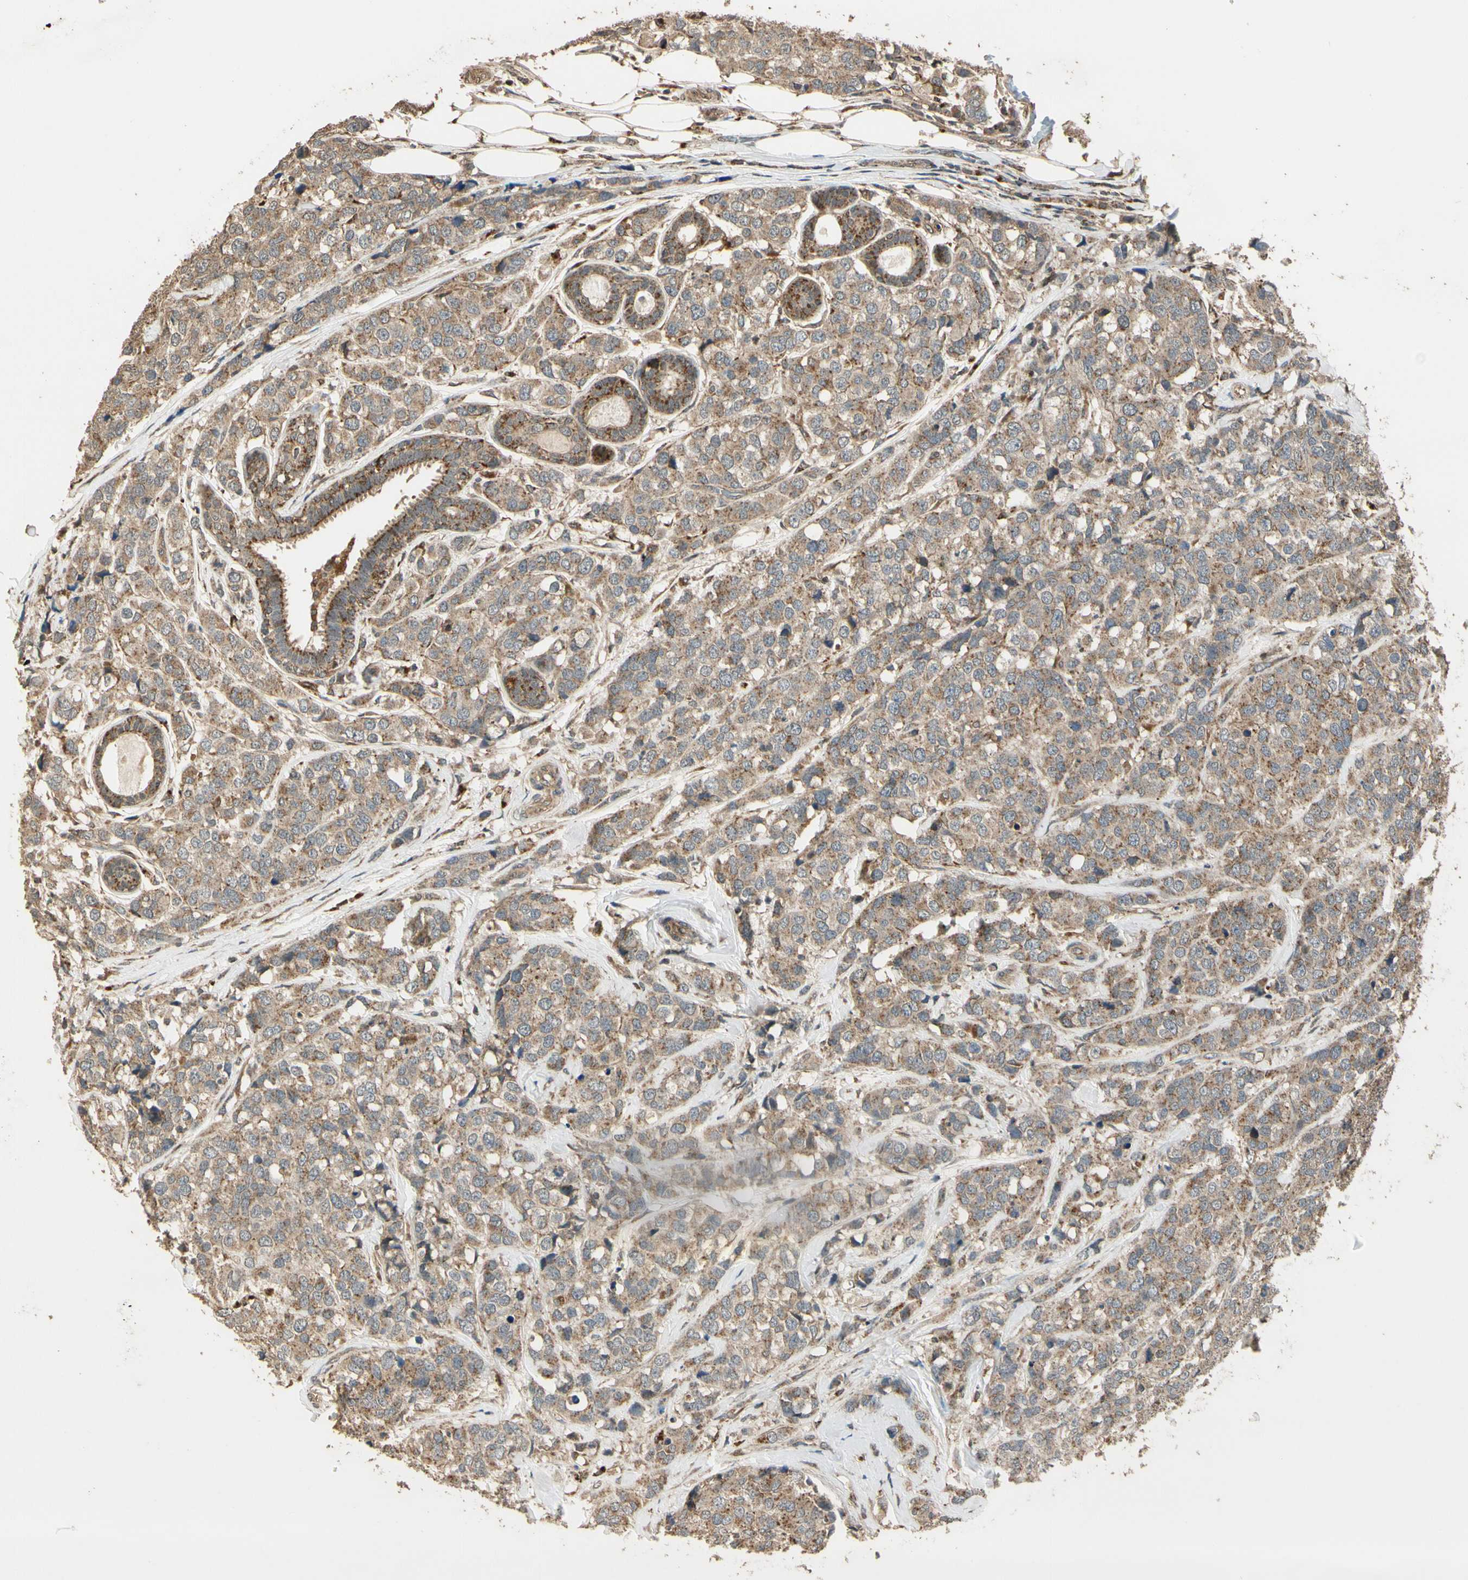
{"staining": {"intensity": "moderate", "quantity": ">75%", "location": "cytoplasmic/membranous"}, "tissue": "breast cancer", "cell_type": "Tumor cells", "image_type": "cancer", "snomed": [{"axis": "morphology", "description": "Lobular carcinoma"}, {"axis": "topography", "description": "Breast"}], "caption": "A brown stain highlights moderate cytoplasmic/membranous expression of a protein in human lobular carcinoma (breast) tumor cells. Nuclei are stained in blue.", "gene": "LAMTOR1", "patient": {"sex": "female", "age": 59}}